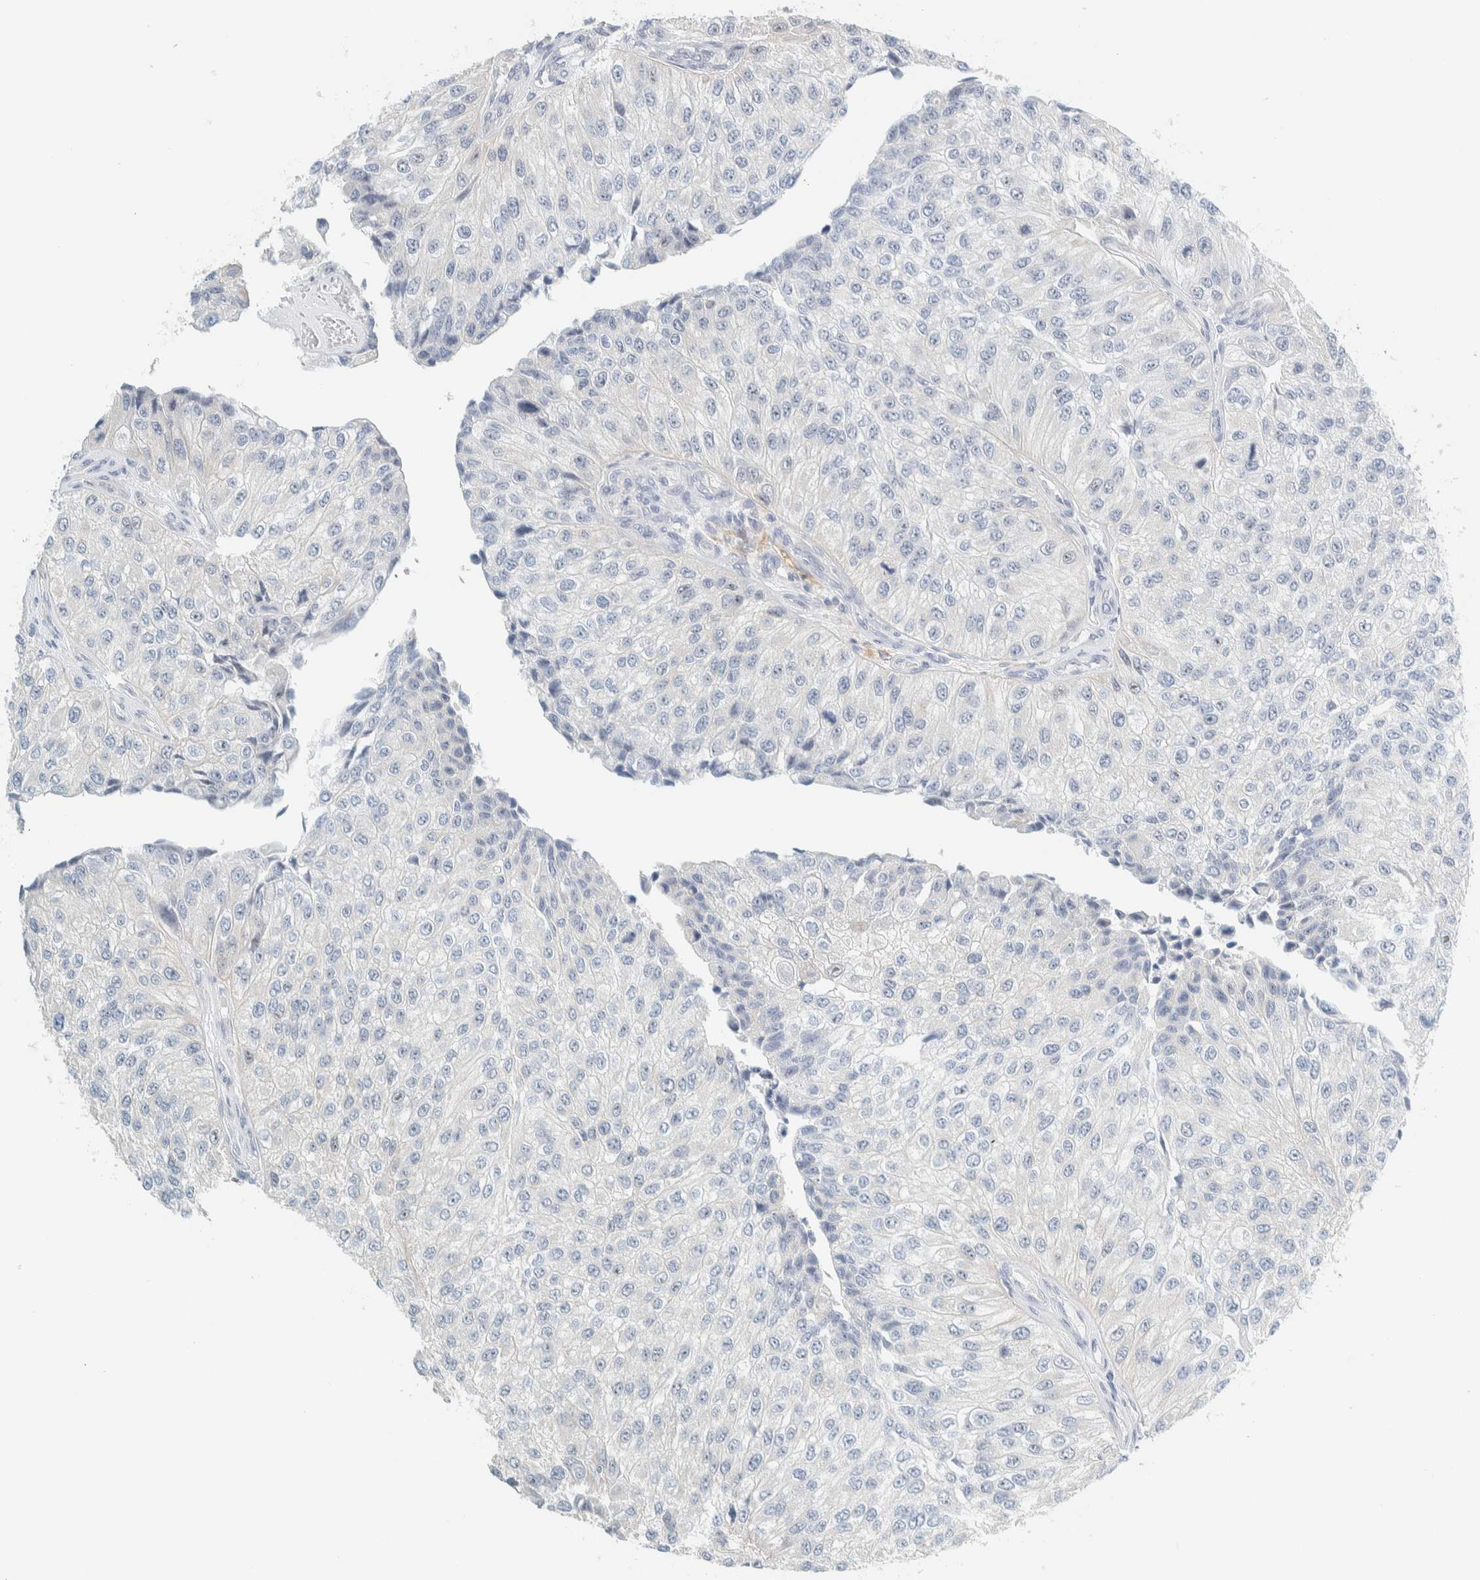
{"staining": {"intensity": "negative", "quantity": "none", "location": "none"}, "tissue": "urothelial cancer", "cell_type": "Tumor cells", "image_type": "cancer", "snomed": [{"axis": "morphology", "description": "Urothelial carcinoma, High grade"}, {"axis": "topography", "description": "Kidney"}, {"axis": "topography", "description": "Urinary bladder"}], "caption": "High power microscopy photomicrograph of an immunohistochemistry (IHC) photomicrograph of urothelial cancer, revealing no significant expression in tumor cells.", "gene": "NDE1", "patient": {"sex": "male", "age": 77}}